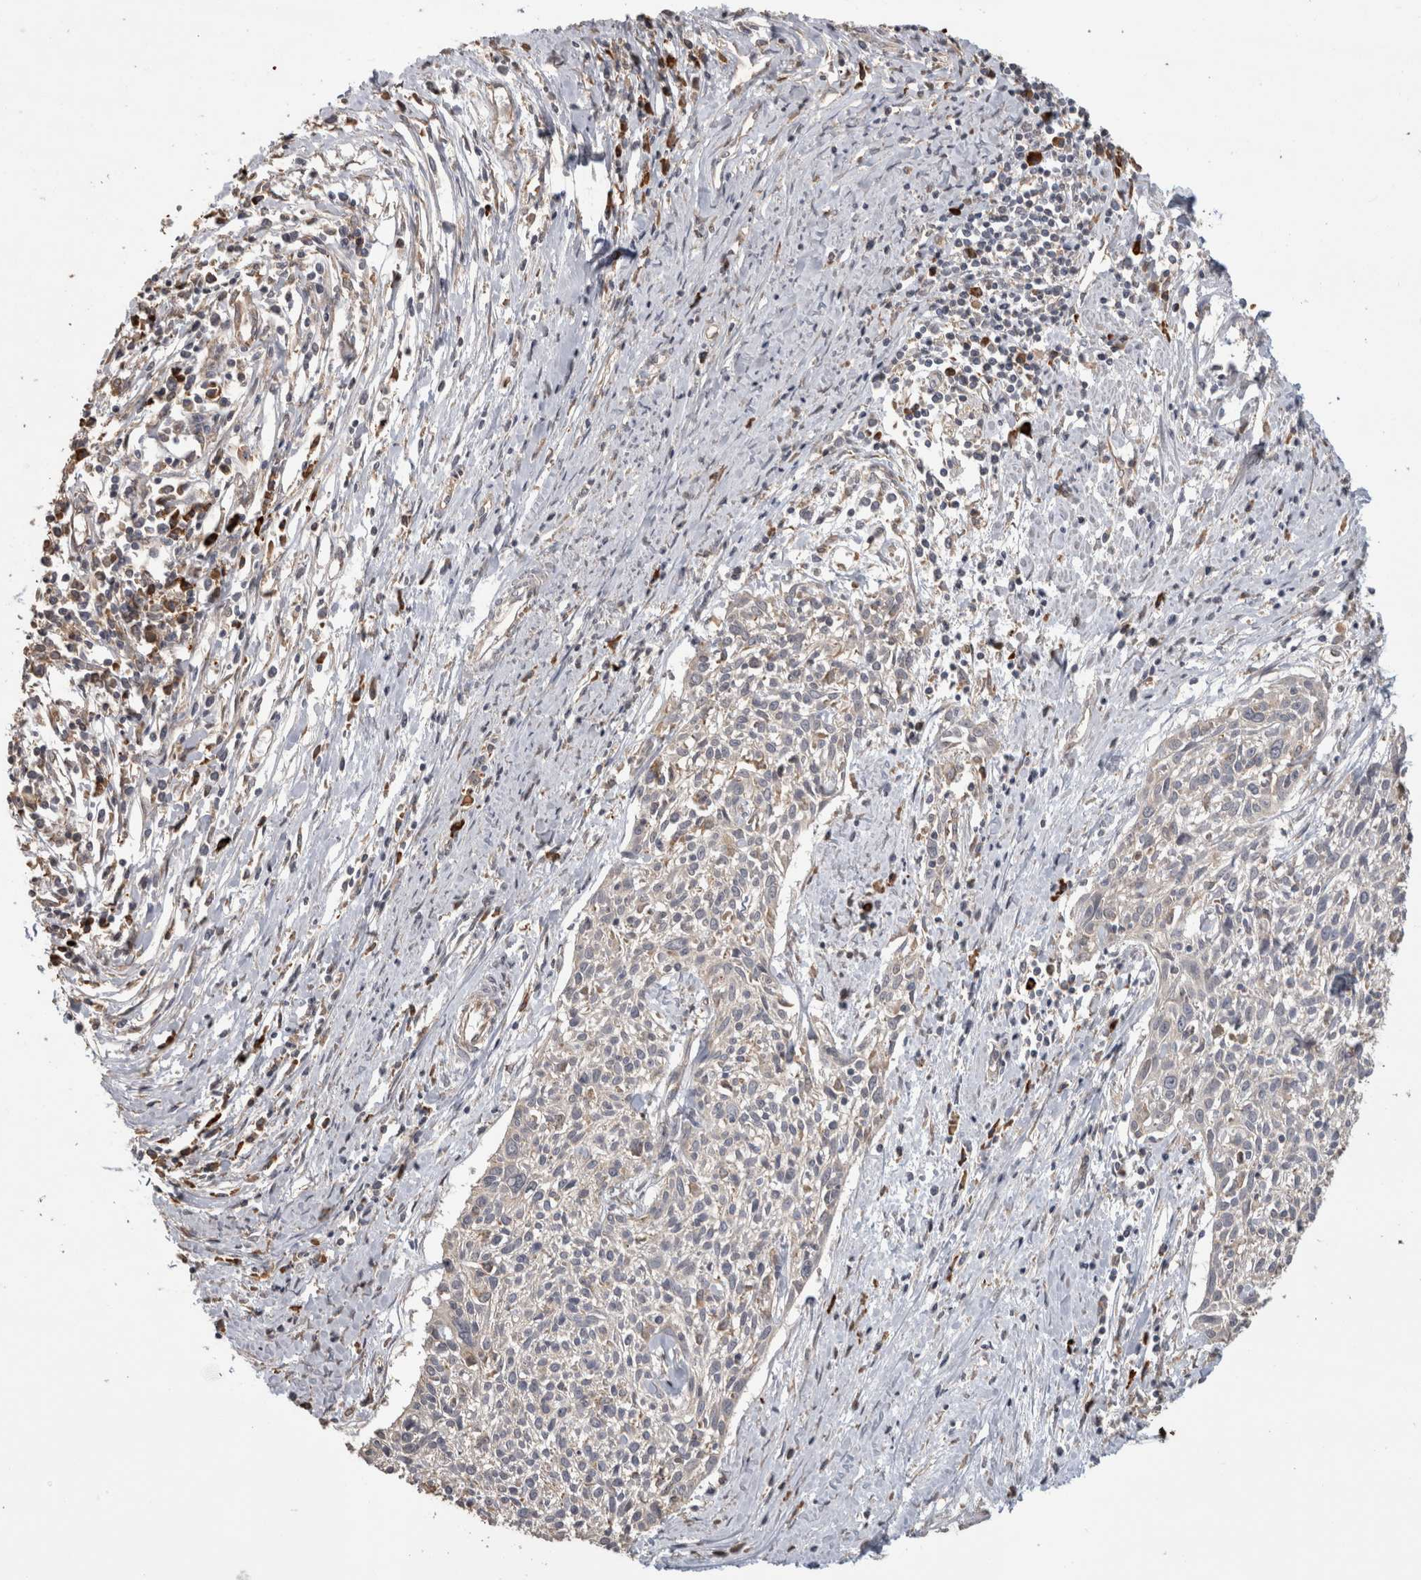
{"staining": {"intensity": "negative", "quantity": "none", "location": "none"}, "tissue": "cervical cancer", "cell_type": "Tumor cells", "image_type": "cancer", "snomed": [{"axis": "morphology", "description": "Squamous cell carcinoma, NOS"}, {"axis": "topography", "description": "Cervix"}], "caption": "Cervical squamous cell carcinoma was stained to show a protein in brown. There is no significant positivity in tumor cells.", "gene": "TBCE", "patient": {"sex": "female", "age": 51}}